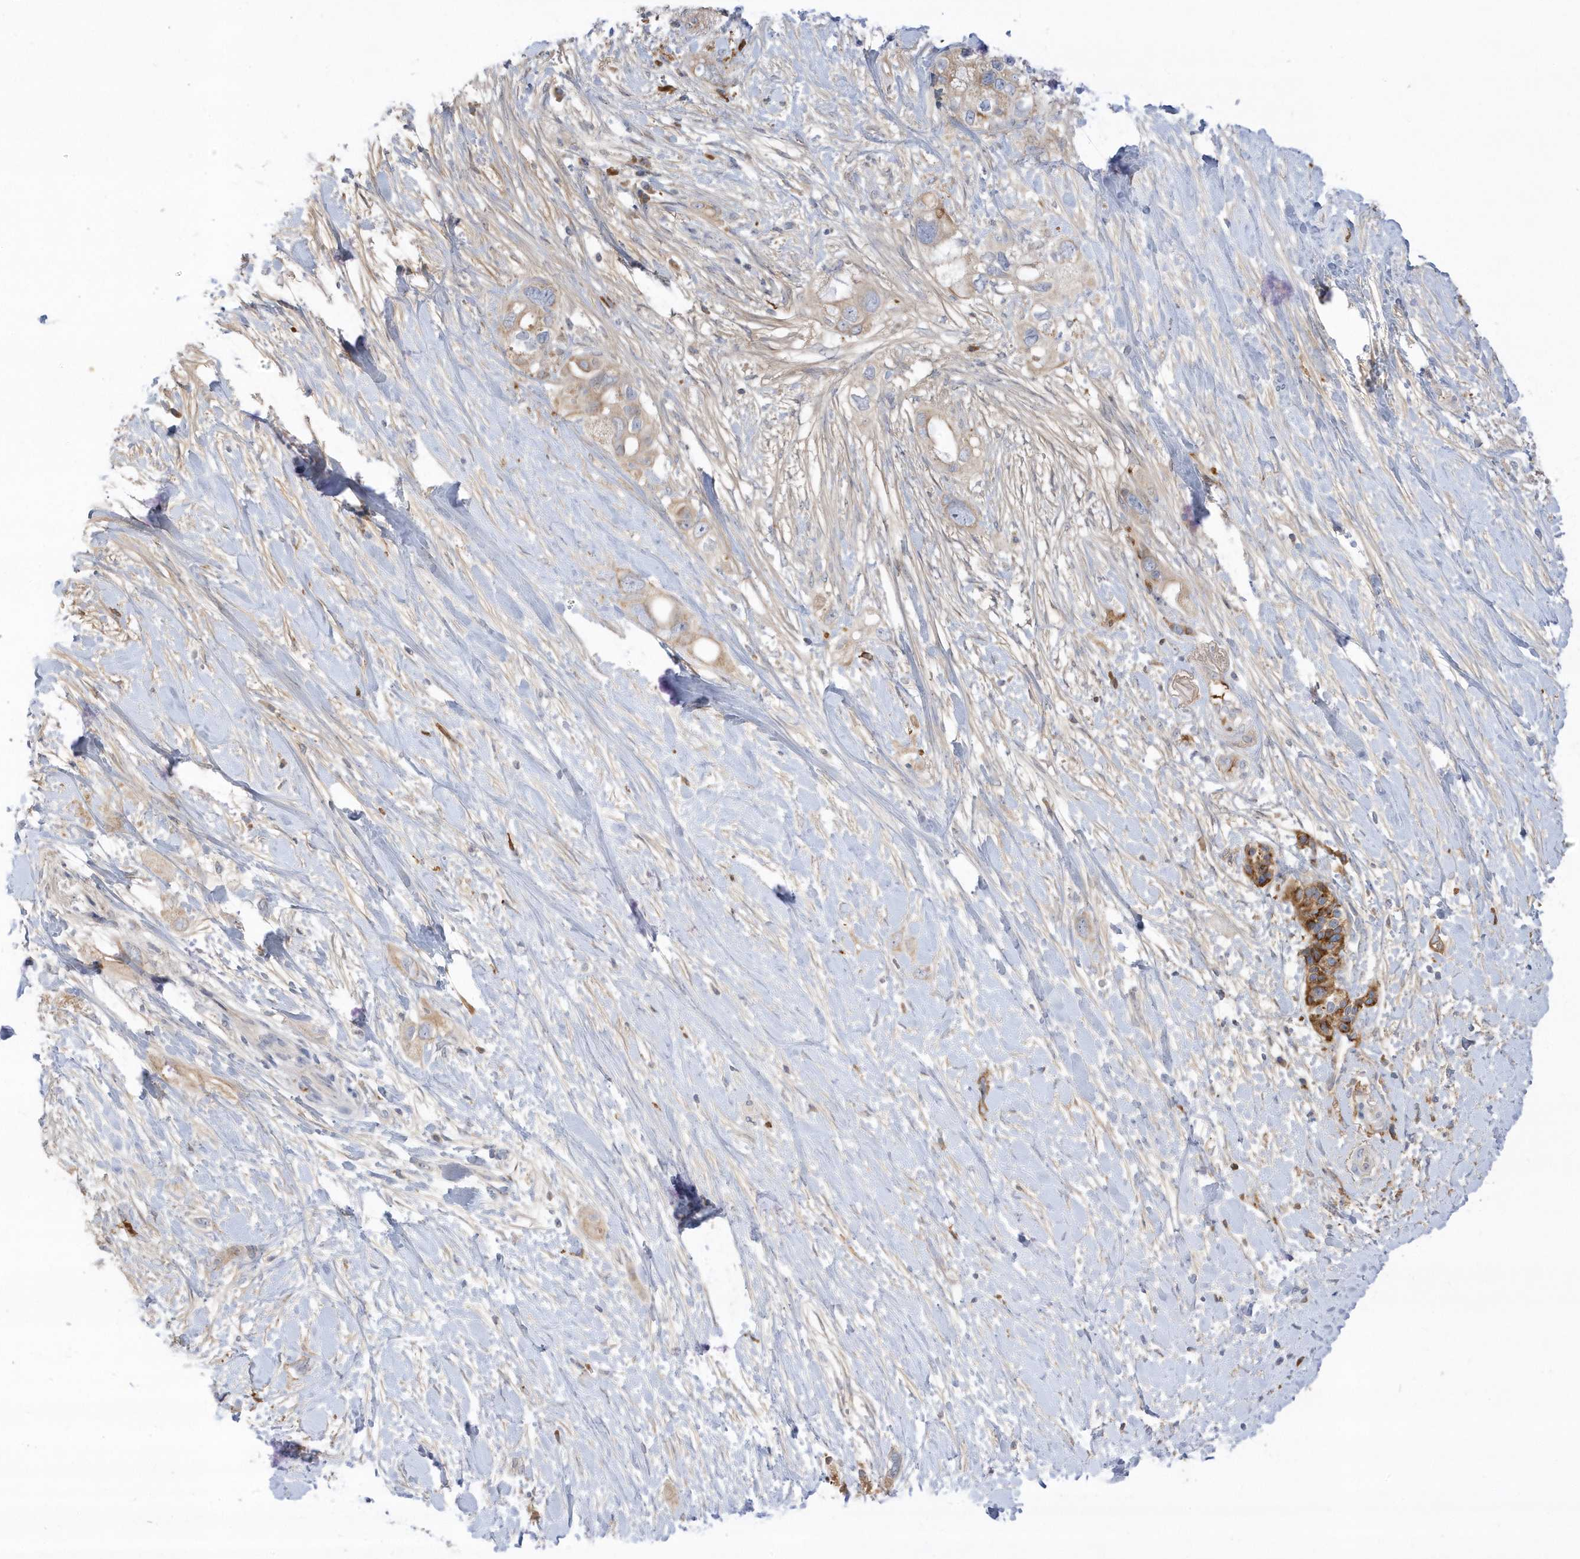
{"staining": {"intensity": "weak", "quantity": "<25%", "location": "cytoplasmic/membranous"}, "tissue": "pancreatic cancer", "cell_type": "Tumor cells", "image_type": "cancer", "snomed": [{"axis": "morphology", "description": "Adenocarcinoma, NOS"}, {"axis": "topography", "description": "Pancreas"}], "caption": "The photomicrograph exhibits no staining of tumor cells in pancreatic cancer. The staining was performed using DAB to visualize the protein expression in brown, while the nuclei were stained in blue with hematoxylin (Magnification: 20x).", "gene": "DPP9", "patient": {"sex": "female", "age": 56}}